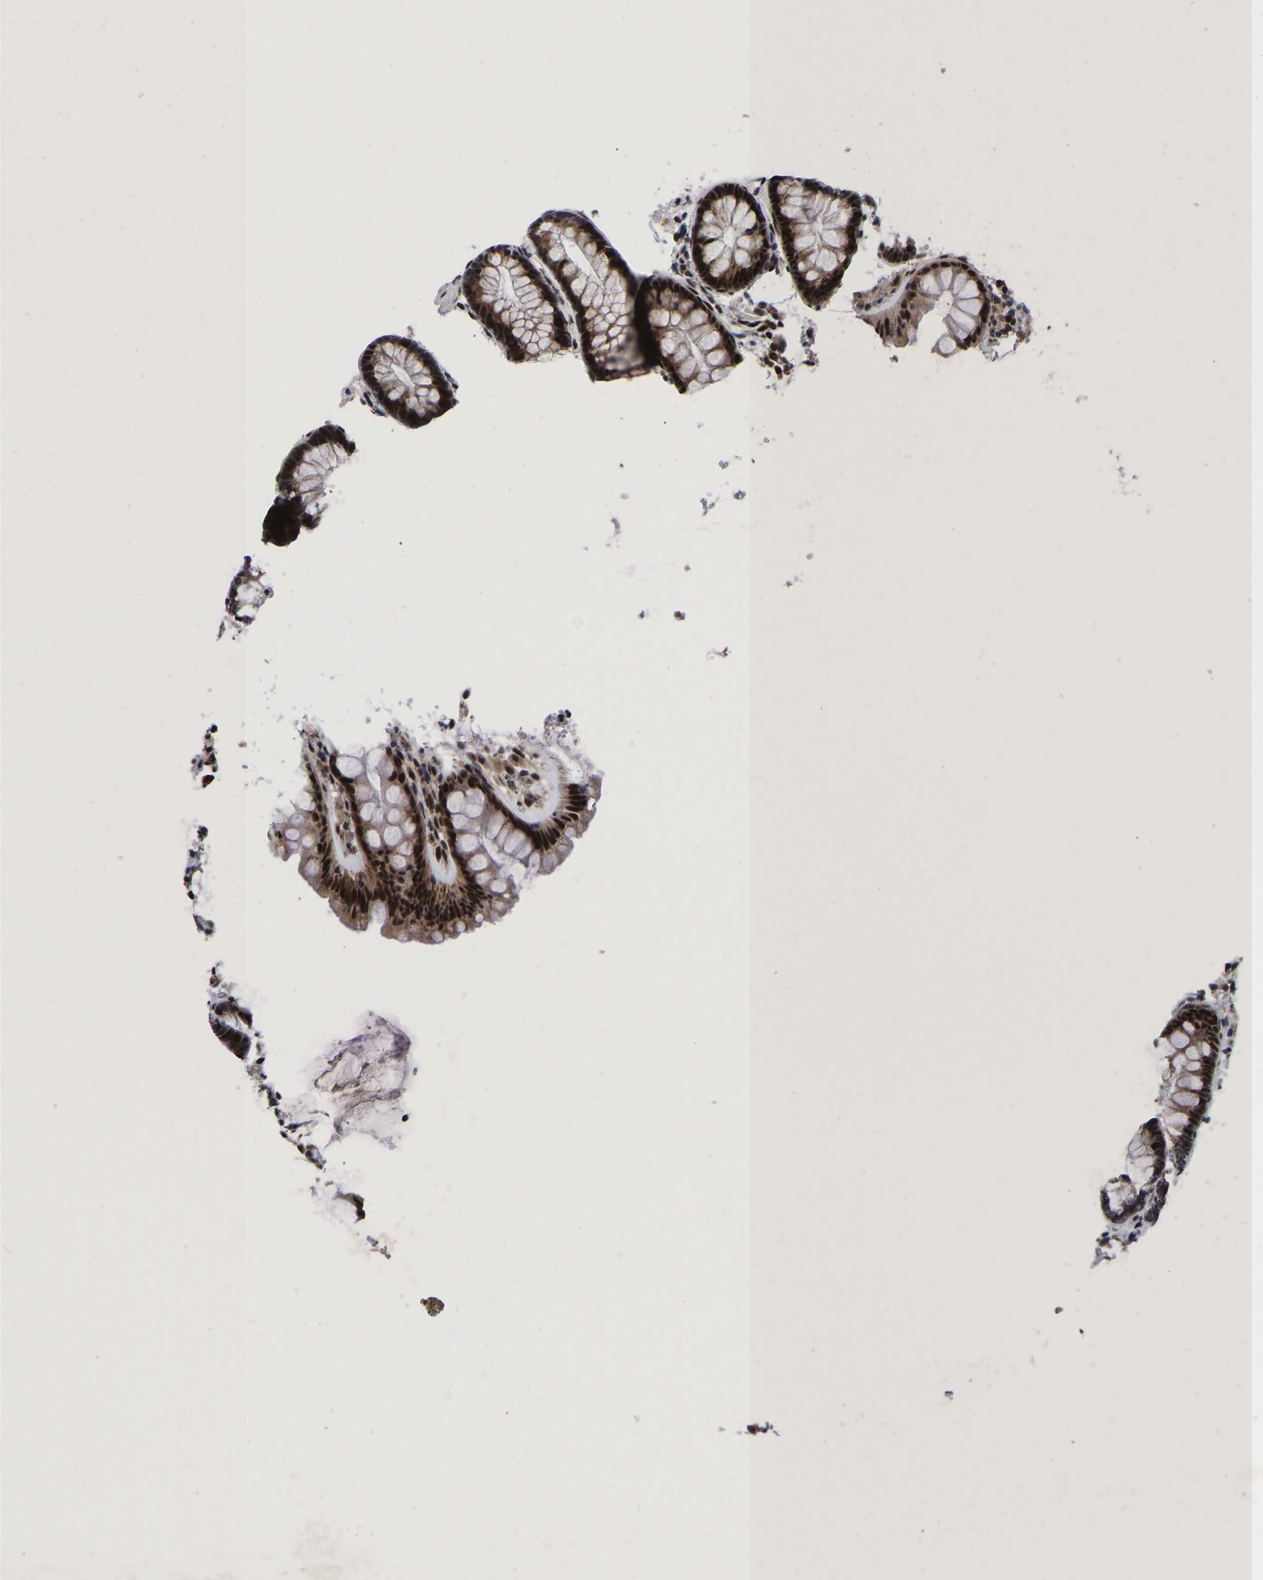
{"staining": {"intensity": "weak", "quantity": "25%-75%", "location": "nuclear"}, "tissue": "colon", "cell_type": "Endothelial cells", "image_type": "normal", "snomed": [{"axis": "morphology", "description": "Normal tissue, NOS"}, {"axis": "topography", "description": "Colon"}], "caption": "A histopathology image of human colon stained for a protein shows weak nuclear brown staining in endothelial cells.", "gene": "JUNB", "patient": {"sex": "female", "age": 56}}